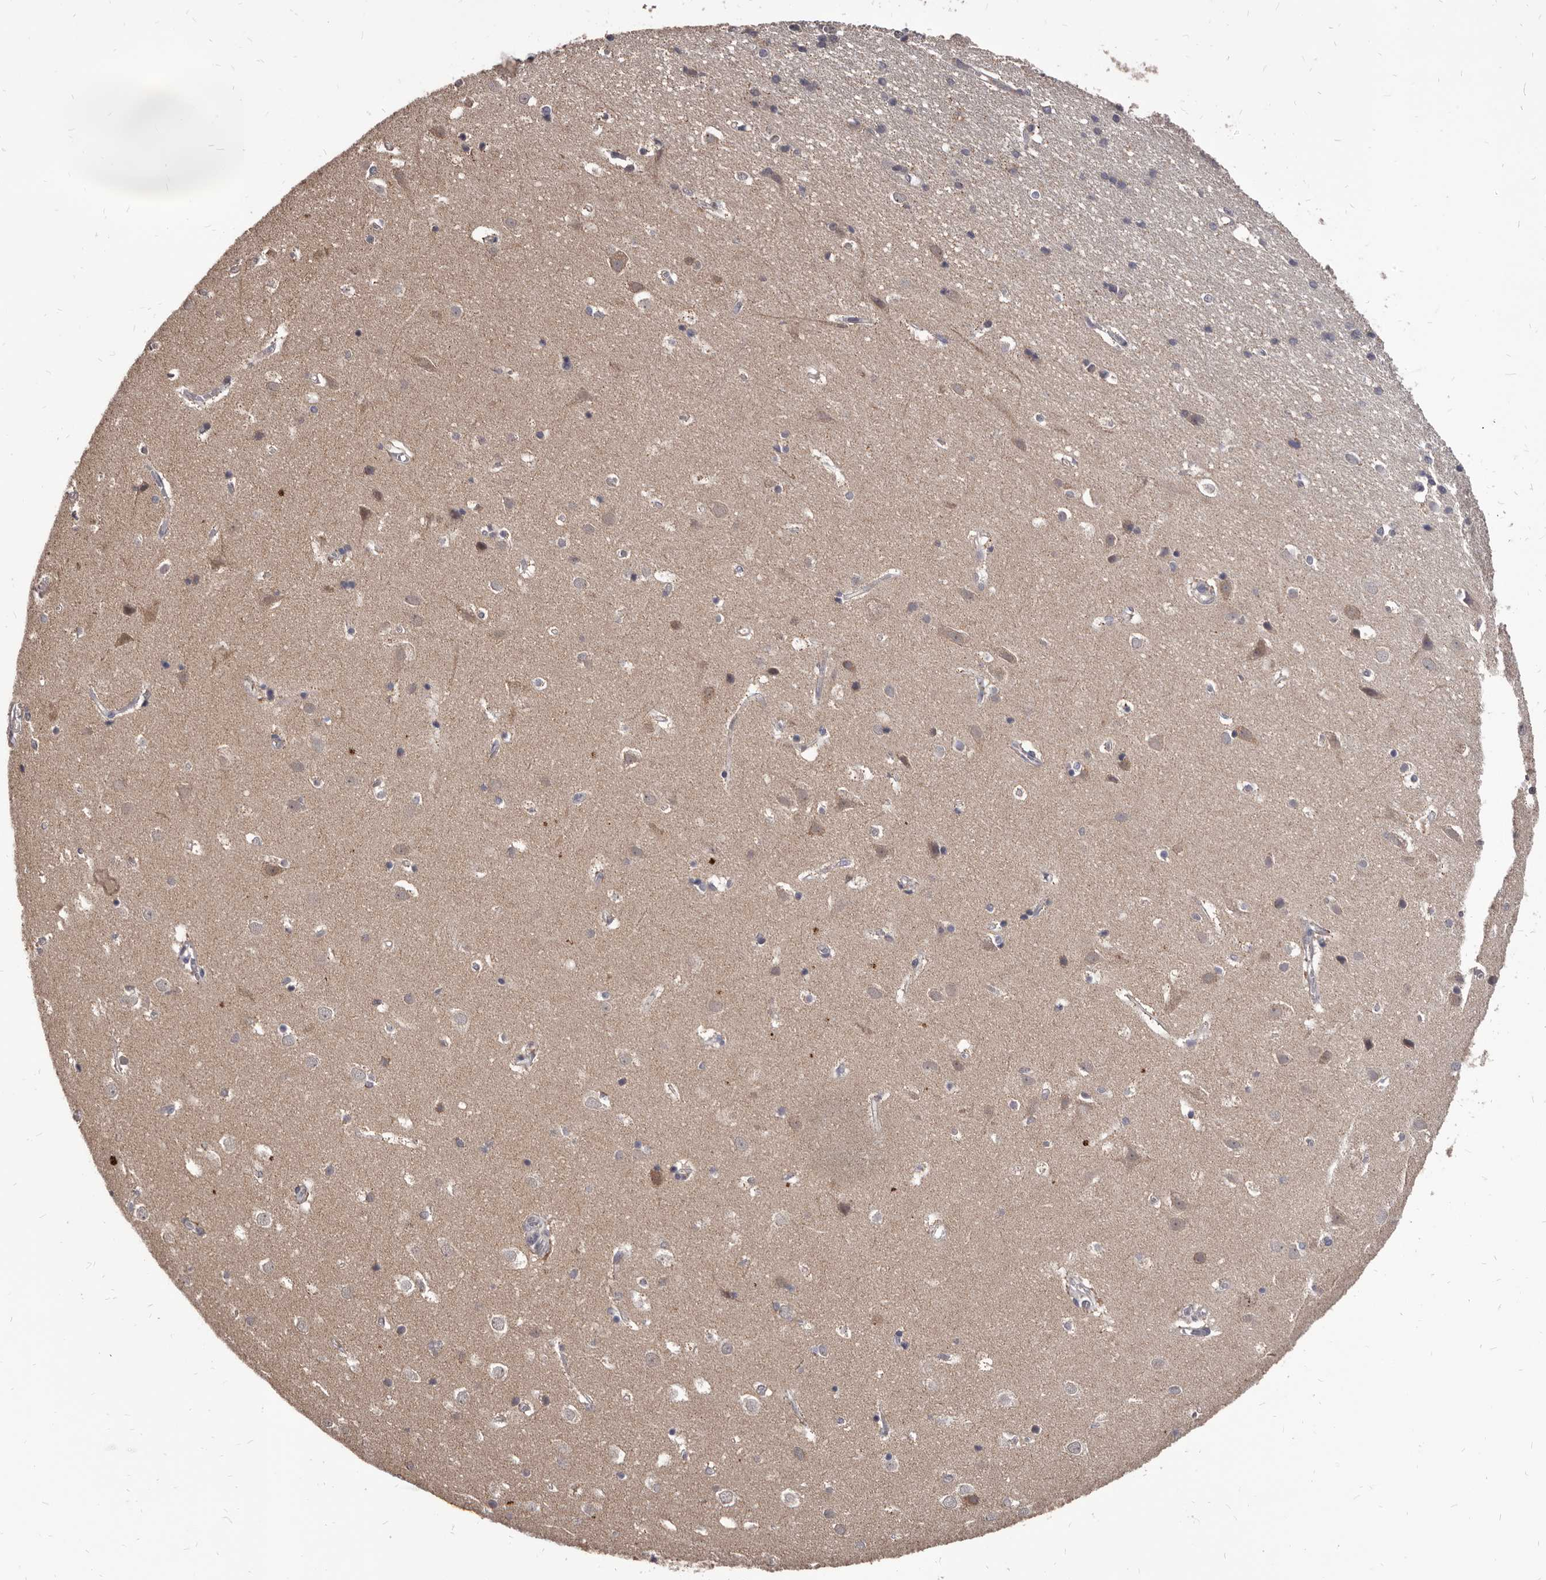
{"staining": {"intensity": "negative", "quantity": "none", "location": "none"}, "tissue": "cerebral cortex", "cell_type": "Endothelial cells", "image_type": "normal", "snomed": [{"axis": "morphology", "description": "Normal tissue, NOS"}, {"axis": "topography", "description": "Cerebral cortex"}], "caption": "Immunohistochemistry of unremarkable cerebral cortex displays no expression in endothelial cells.", "gene": "MAP3K14", "patient": {"sex": "male", "age": 54}}